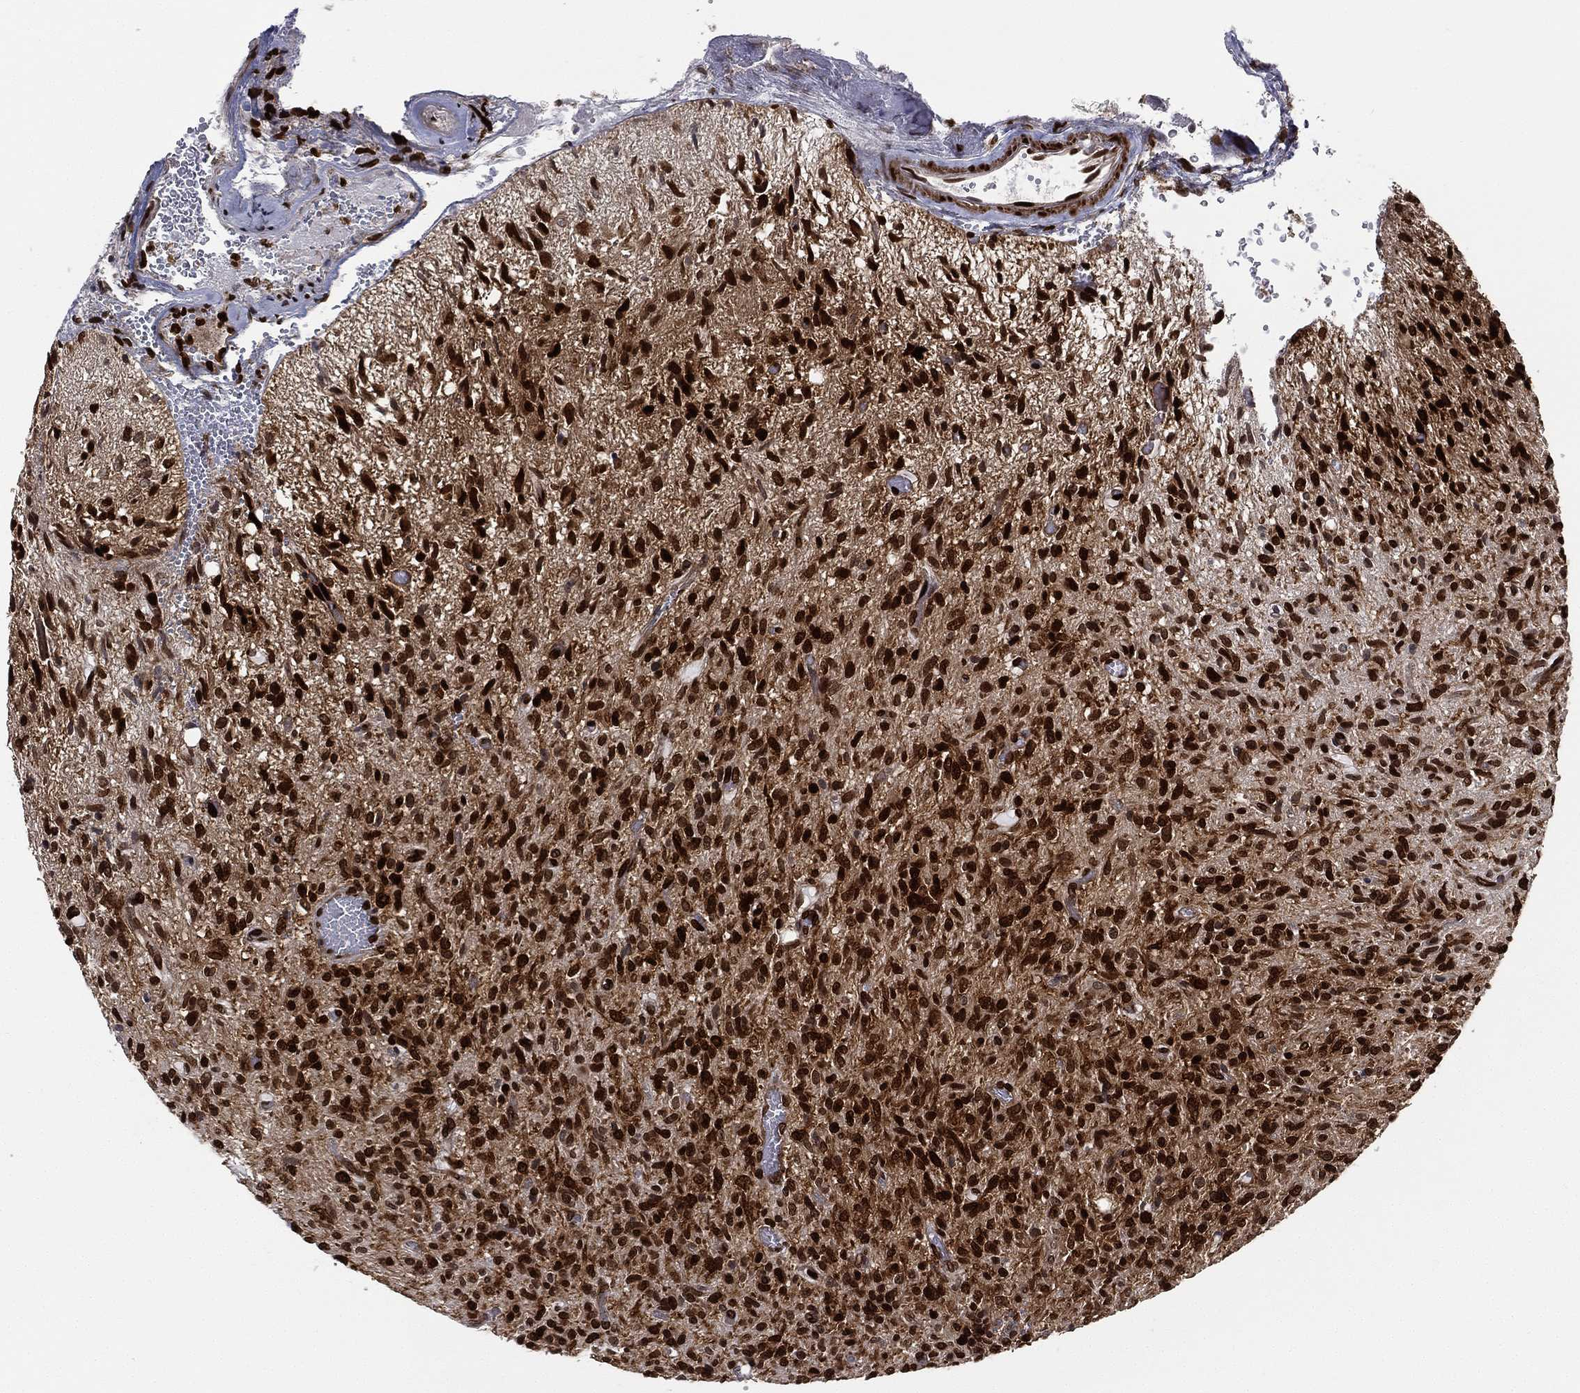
{"staining": {"intensity": "strong", "quantity": ">75%", "location": "nuclear"}, "tissue": "glioma", "cell_type": "Tumor cells", "image_type": "cancer", "snomed": [{"axis": "morphology", "description": "Glioma, malignant, High grade"}, {"axis": "topography", "description": "Brain"}], "caption": "This micrograph demonstrates glioma stained with immunohistochemistry to label a protein in brown. The nuclear of tumor cells show strong positivity for the protein. Nuclei are counter-stained blue.", "gene": "LMNB1", "patient": {"sex": "male", "age": 64}}